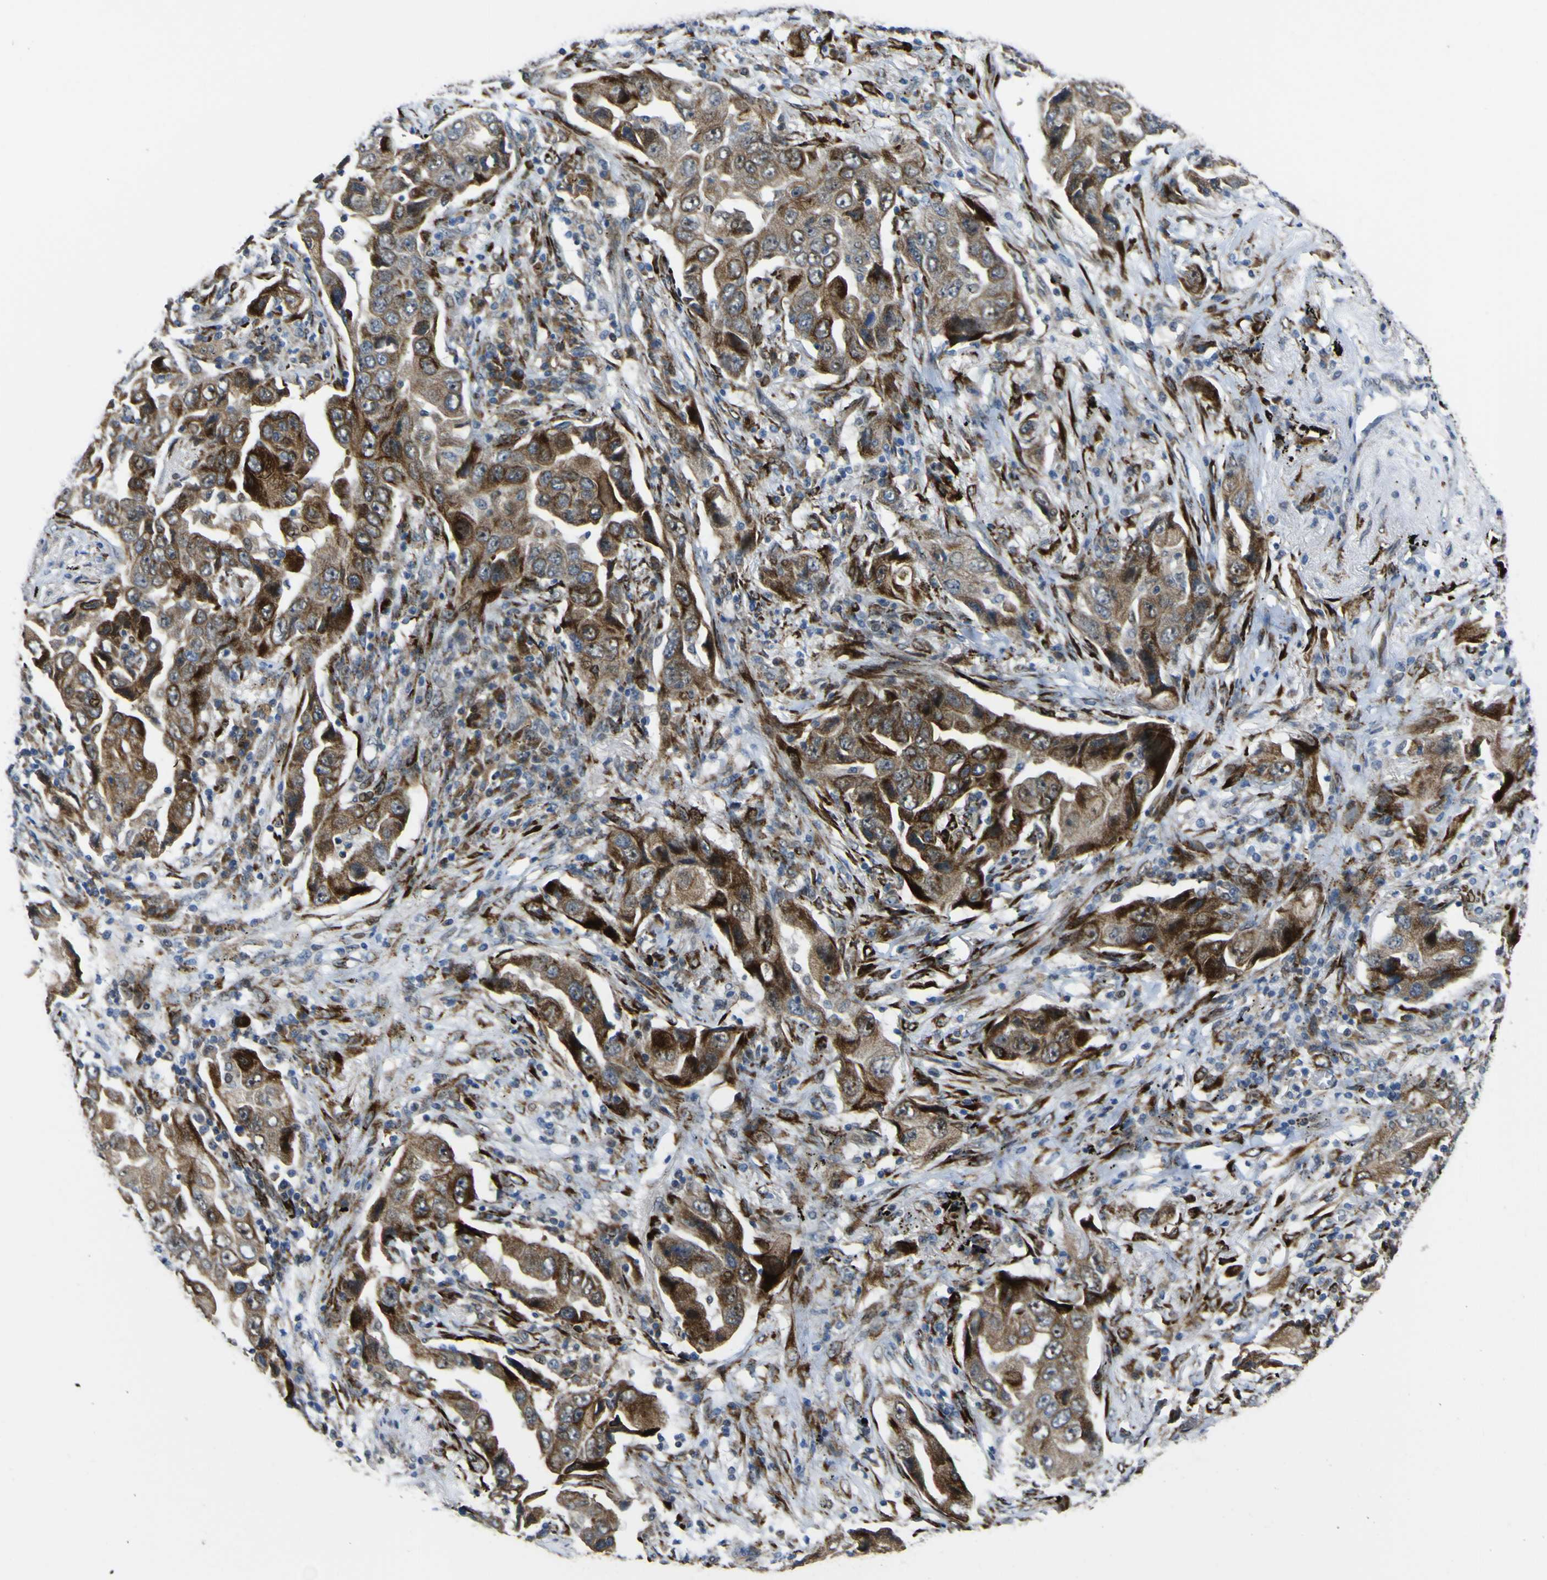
{"staining": {"intensity": "strong", "quantity": ">75%", "location": "cytoplasmic/membranous"}, "tissue": "lung cancer", "cell_type": "Tumor cells", "image_type": "cancer", "snomed": [{"axis": "morphology", "description": "Adenocarcinoma, NOS"}, {"axis": "topography", "description": "Lung"}], "caption": "Protein analysis of lung adenocarcinoma tissue exhibits strong cytoplasmic/membranous staining in approximately >75% of tumor cells. The staining was performed using DAB to visualize the protein expression in brown, while the nuclei were stained in blue with hematoxylin (Magnification: 20x).", "gene": "LBHD1", "patient": {"sex": "female", "age": 65}}